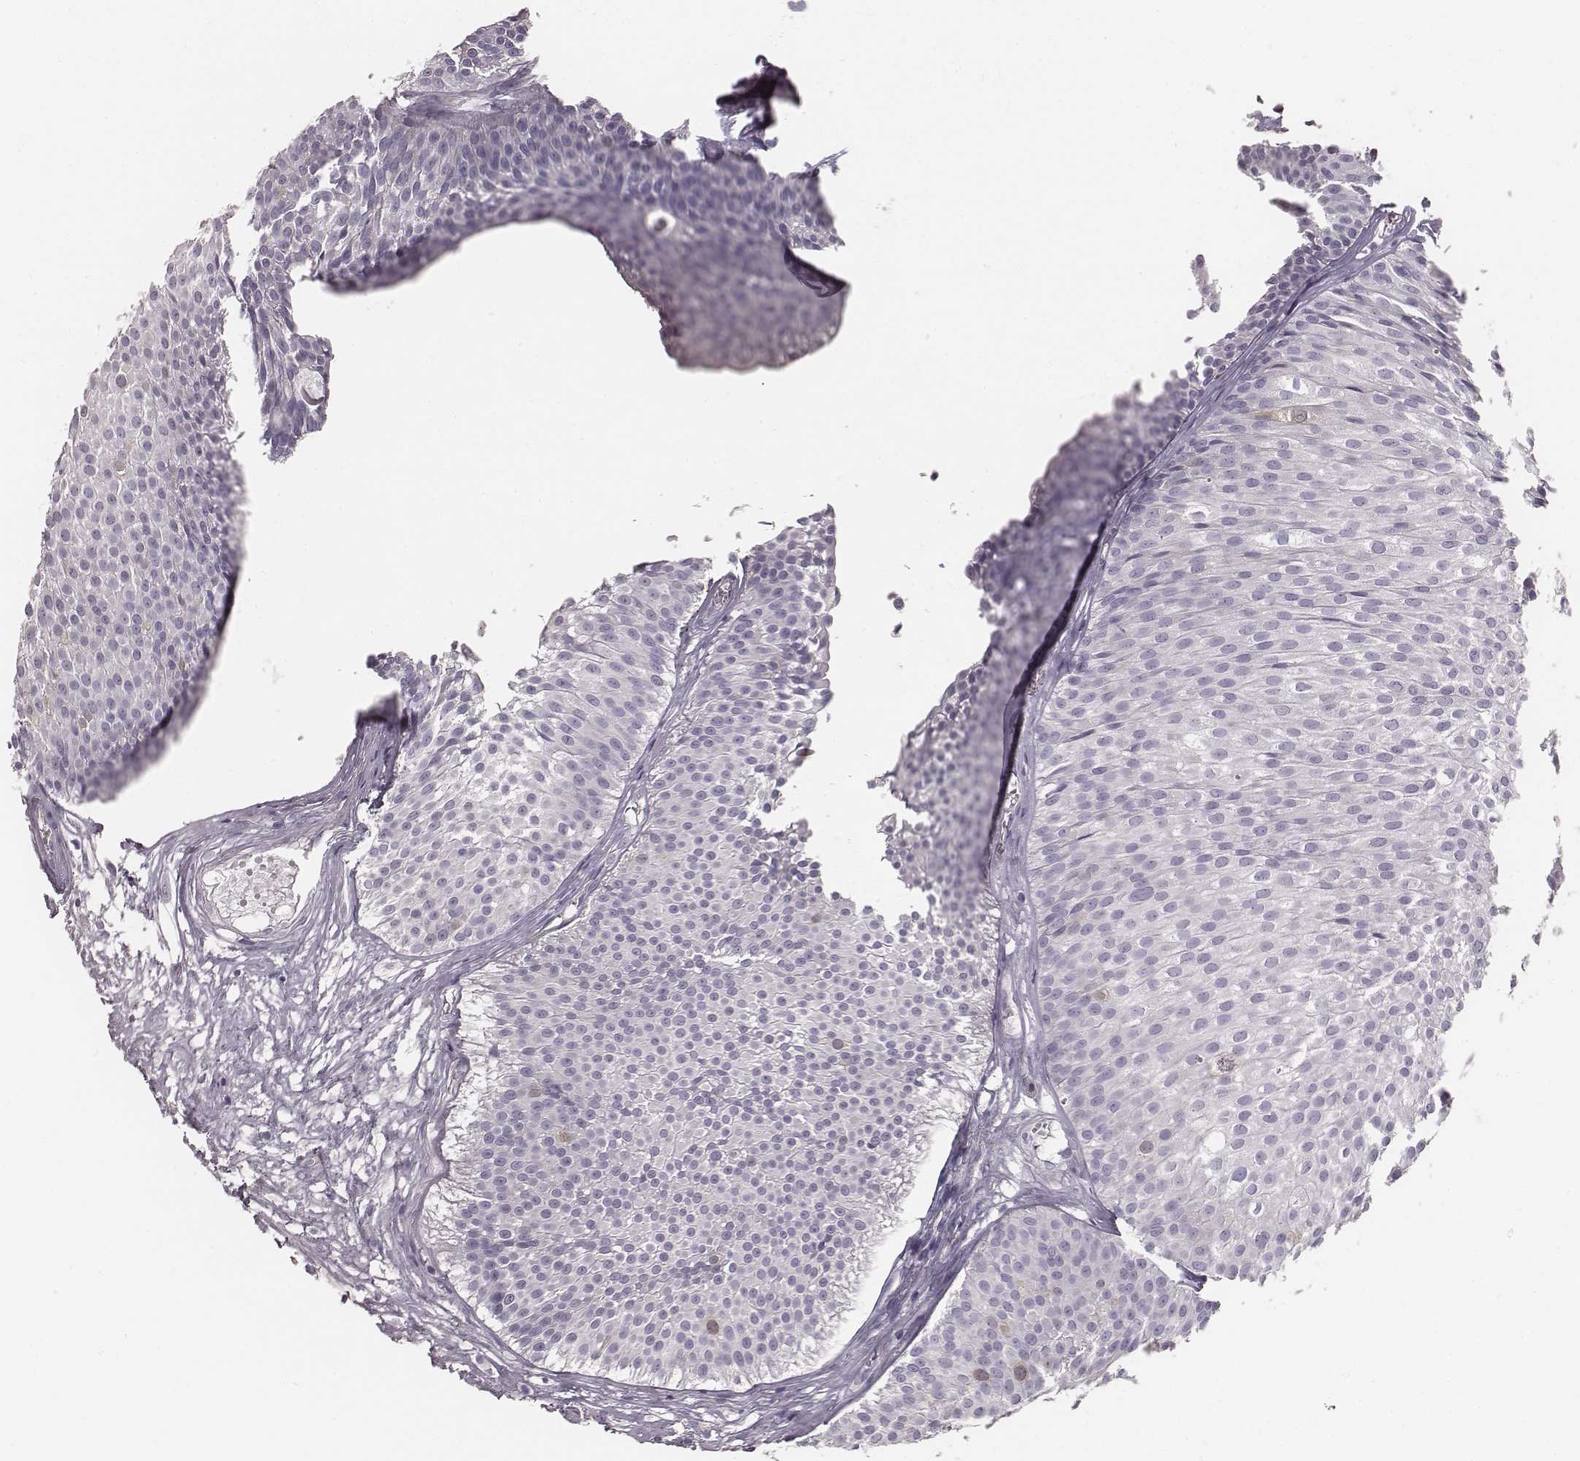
{"staining": {"intensity": "negative", "quantity": "none", "location": "none"}, "tissue": "urothelial cancer", "cell_type": "Tumor cells", "image_type": "cancer", "snomed": [{"axis": "morphology", "description": "Urothelial carcinoma, Low grade"}, {"axis": "topography", "description": "Urinary bladder"}], "caption": "Tumor cells show no significant staining in low-grade urothelial carcinoma. (DAB immunohistochemistry visualized using brightfield microscopy, high magnification).", "gene": "PBK", "patient": {"sex": "male", "age": 63}}